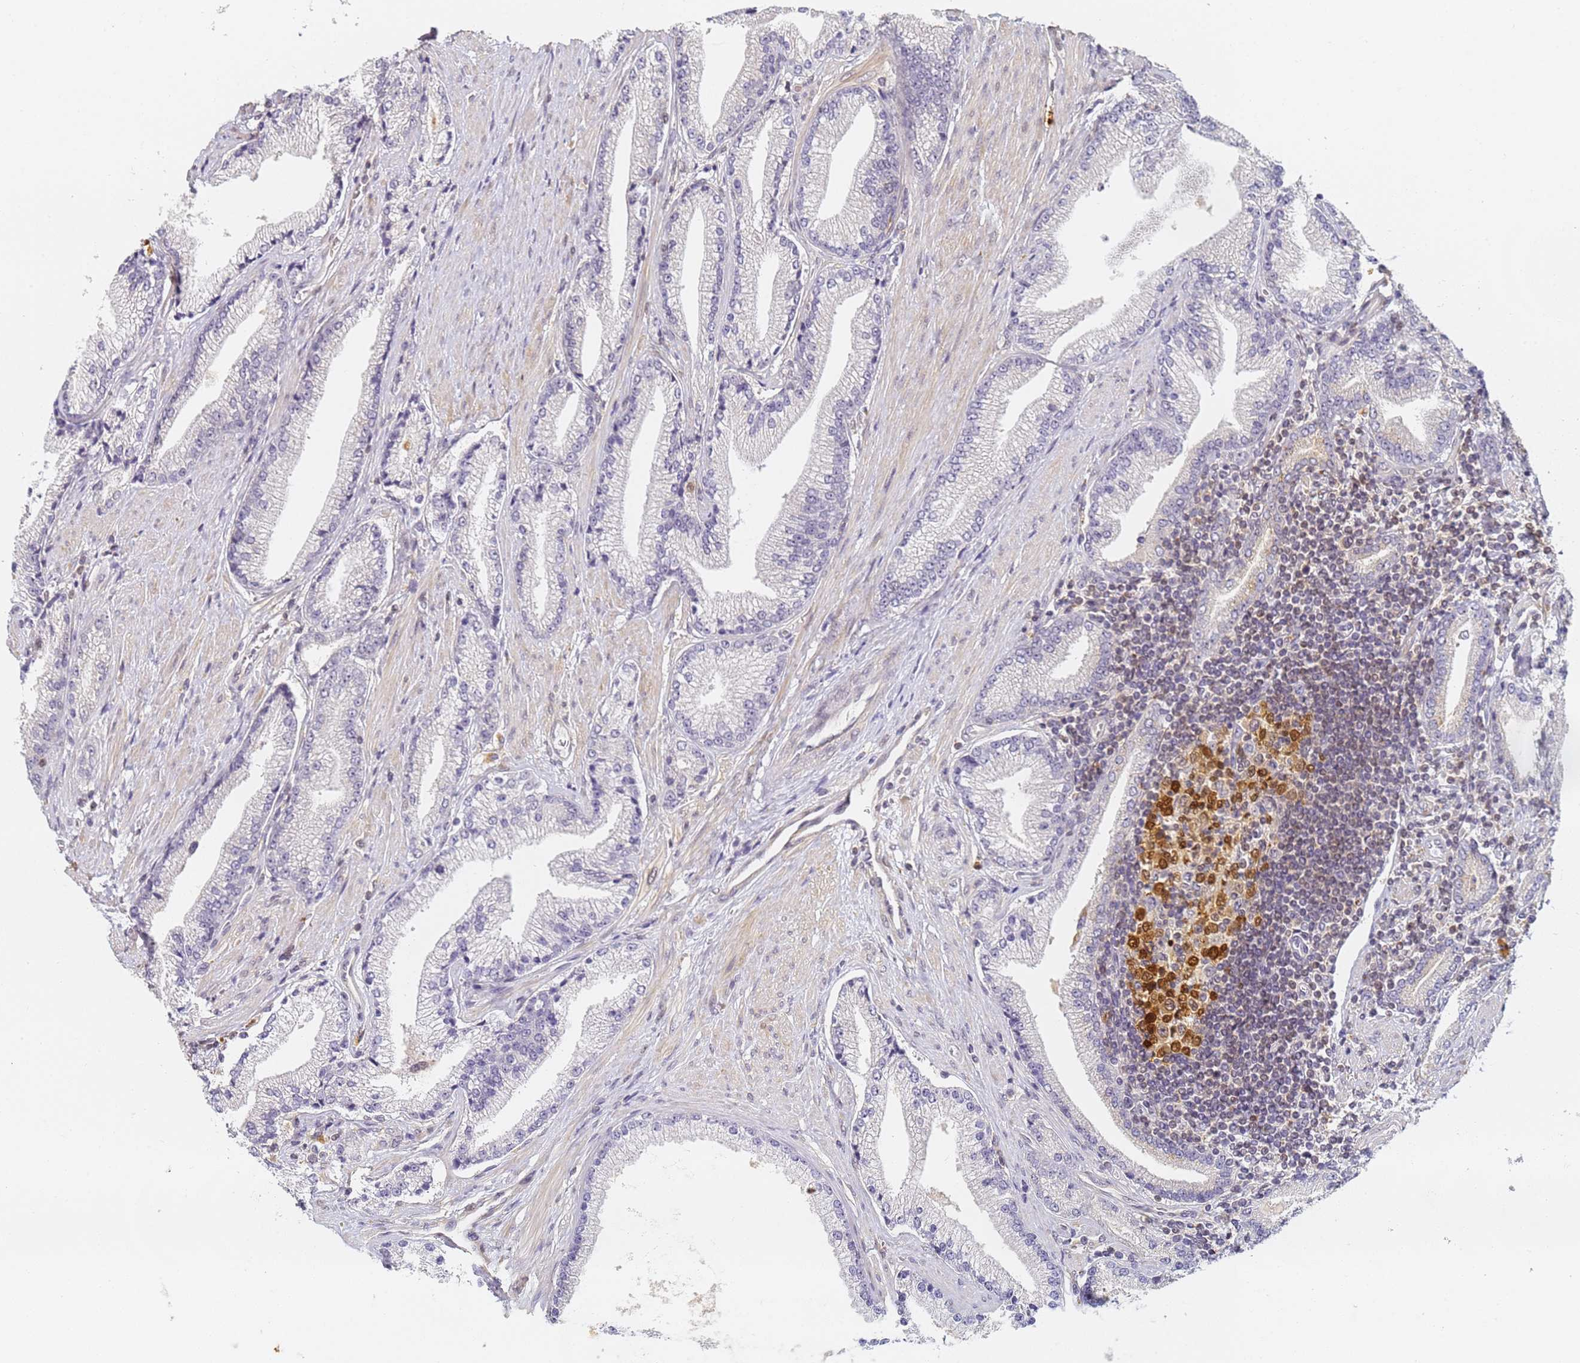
{"staining": {"intensity": "negative", "quantity": "none", "location": "none"}, "tissue": "prostate cancer", "cell_type": "Tumor cells", "image_type": "cancer", "snomed": [{"axis": "morphology", "description": "Adenocarcinoma, High grade"}, {"axis": "topography", "description": "Prostate"}], "caption": "Prostate cancer was stained to show a protein in brown. There is no significant staining in tumor cells.", "gene": "HMCES", "patient": {"sex": "male", "age": 67}}